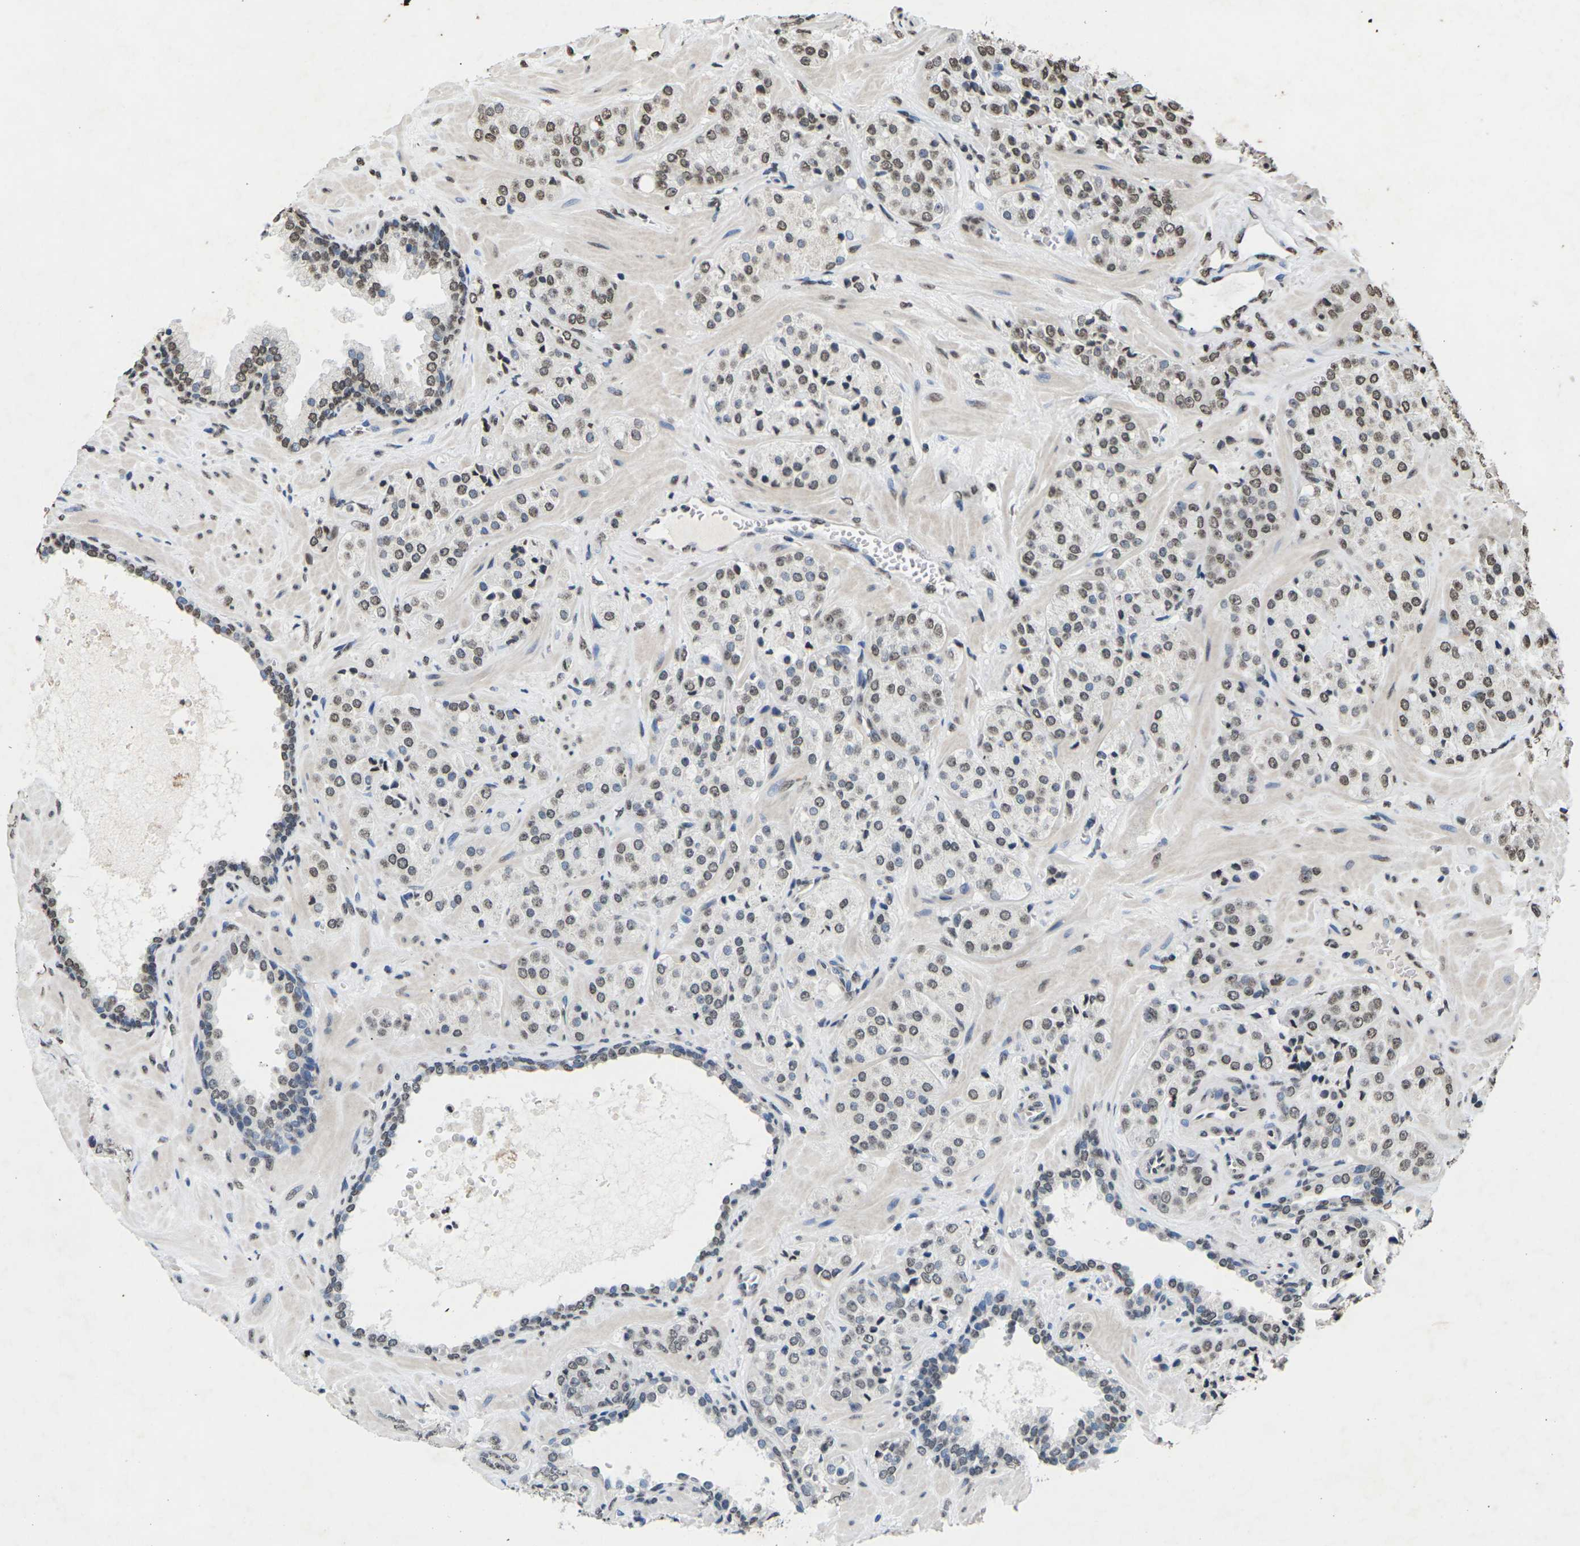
{"staining": {"intensity": "moderate", "quantity": ">75%", "location": "nuclear"}, "tissue": "prostate cancer", "cell_type": "Tumor cells", "image_type": "cancer", "snomed": [{"axis": "morphology", "description": "Adenocarcinoma, High grade"}, {"axis": "topography", "description": "Prostate"}], "caption": "A photomicrograph of human high-grade adenocarcinoma (prostate) stained for a protein displays moderate nuclear brown staining in tumor cells.", "gene": "EMSY", "patient": {"sex": "male", "age": 64}}